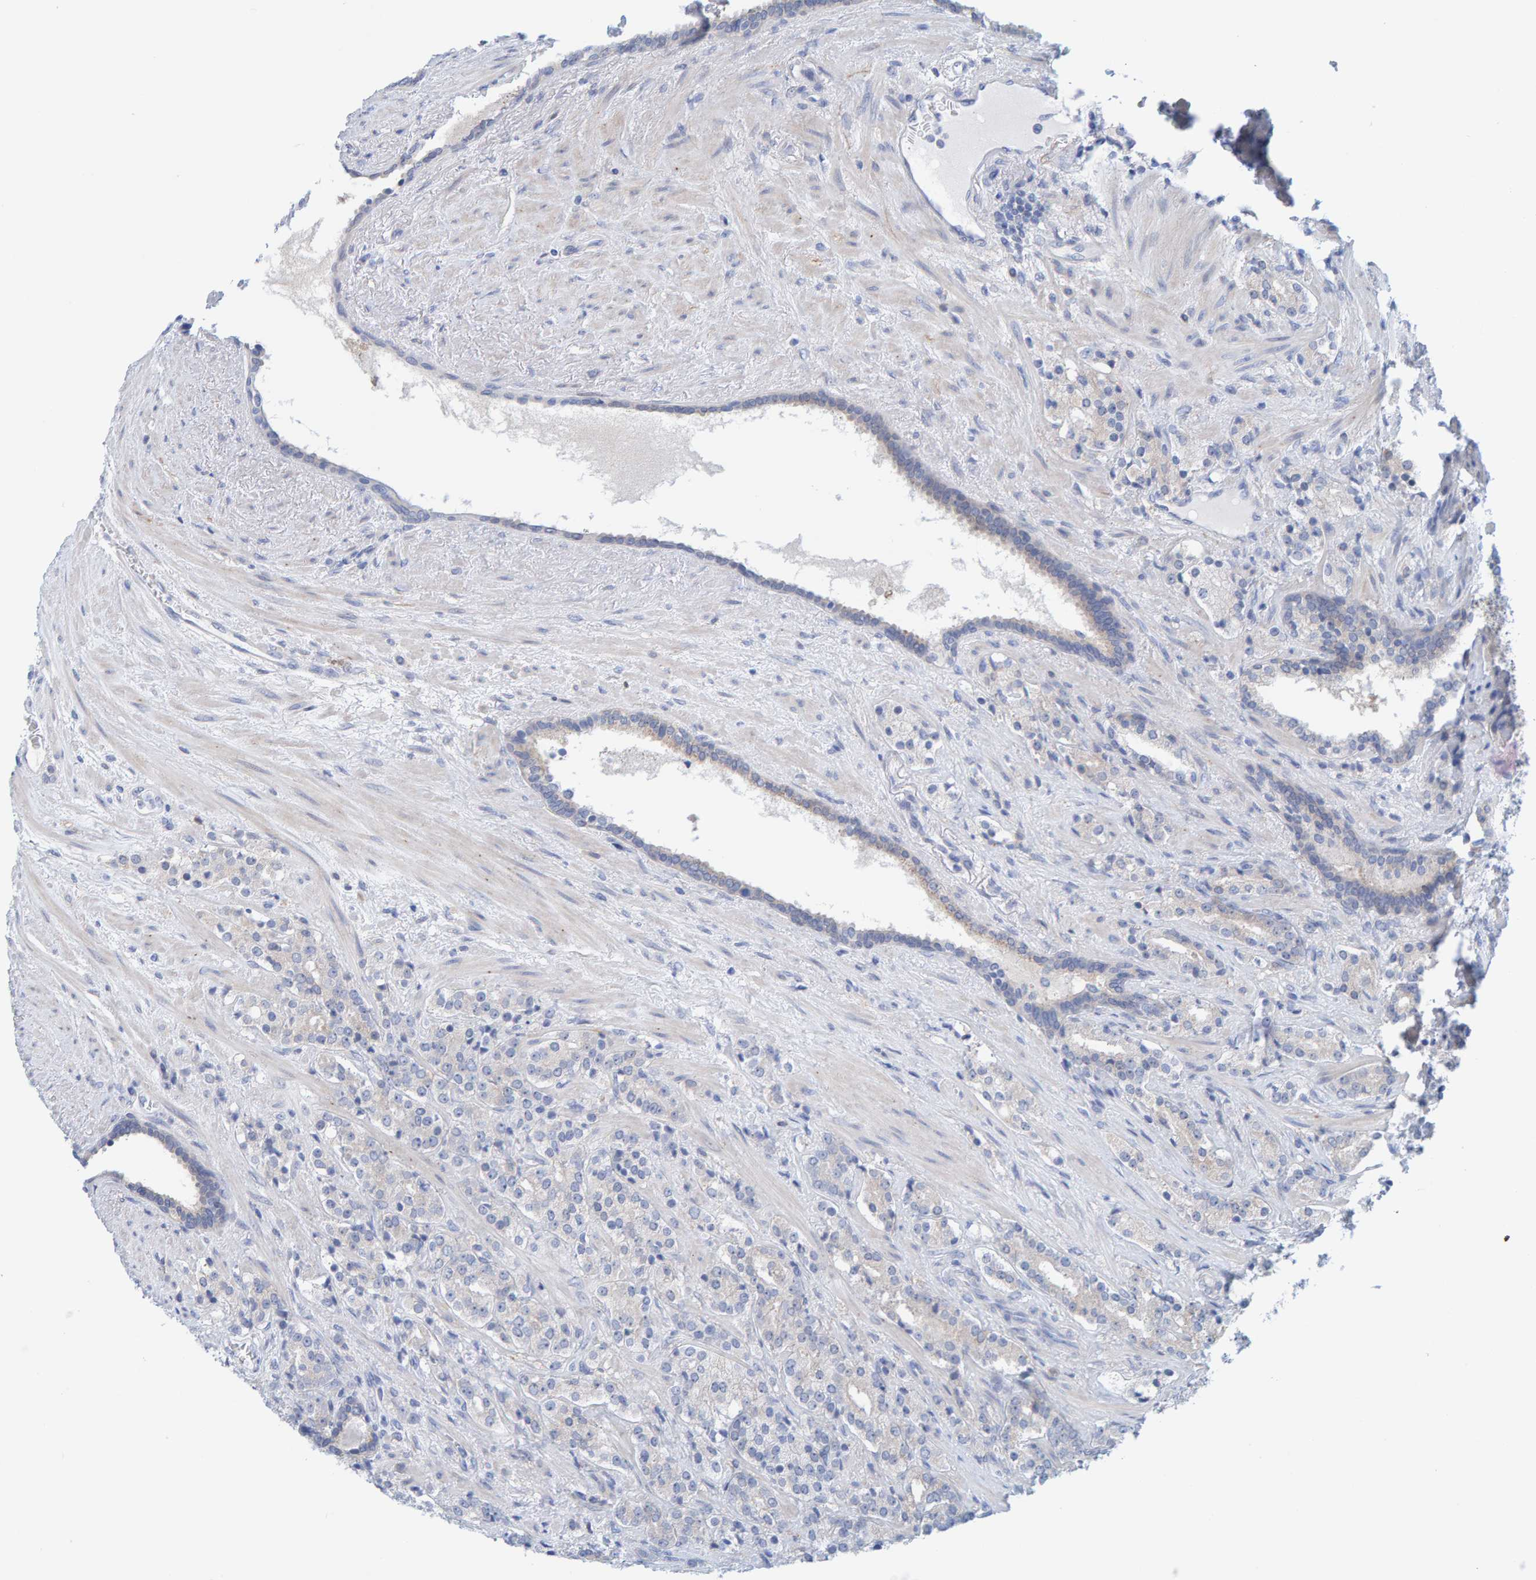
{"staining": {"intensity": "negative", "quantity": "none", "location": "none"}, "tissue": "prostate cancer", "cell_type": "Tumor cells", "image_type": "cancer", "snomed": [{"axis": "morphology", "description": "Adenocarcinoma, High grade"}, {"axis": "topography", "description": "Prostate"}], "caption": "DAB (3,3'-diaminobenzidine) immunohistochemical staining of prostate cancer (adenocarcinoma (high-grade)) displays no significant positivity in tumor cells.", "gene": "KLHL11", "patient": {"sex": "male", "age": 71}}